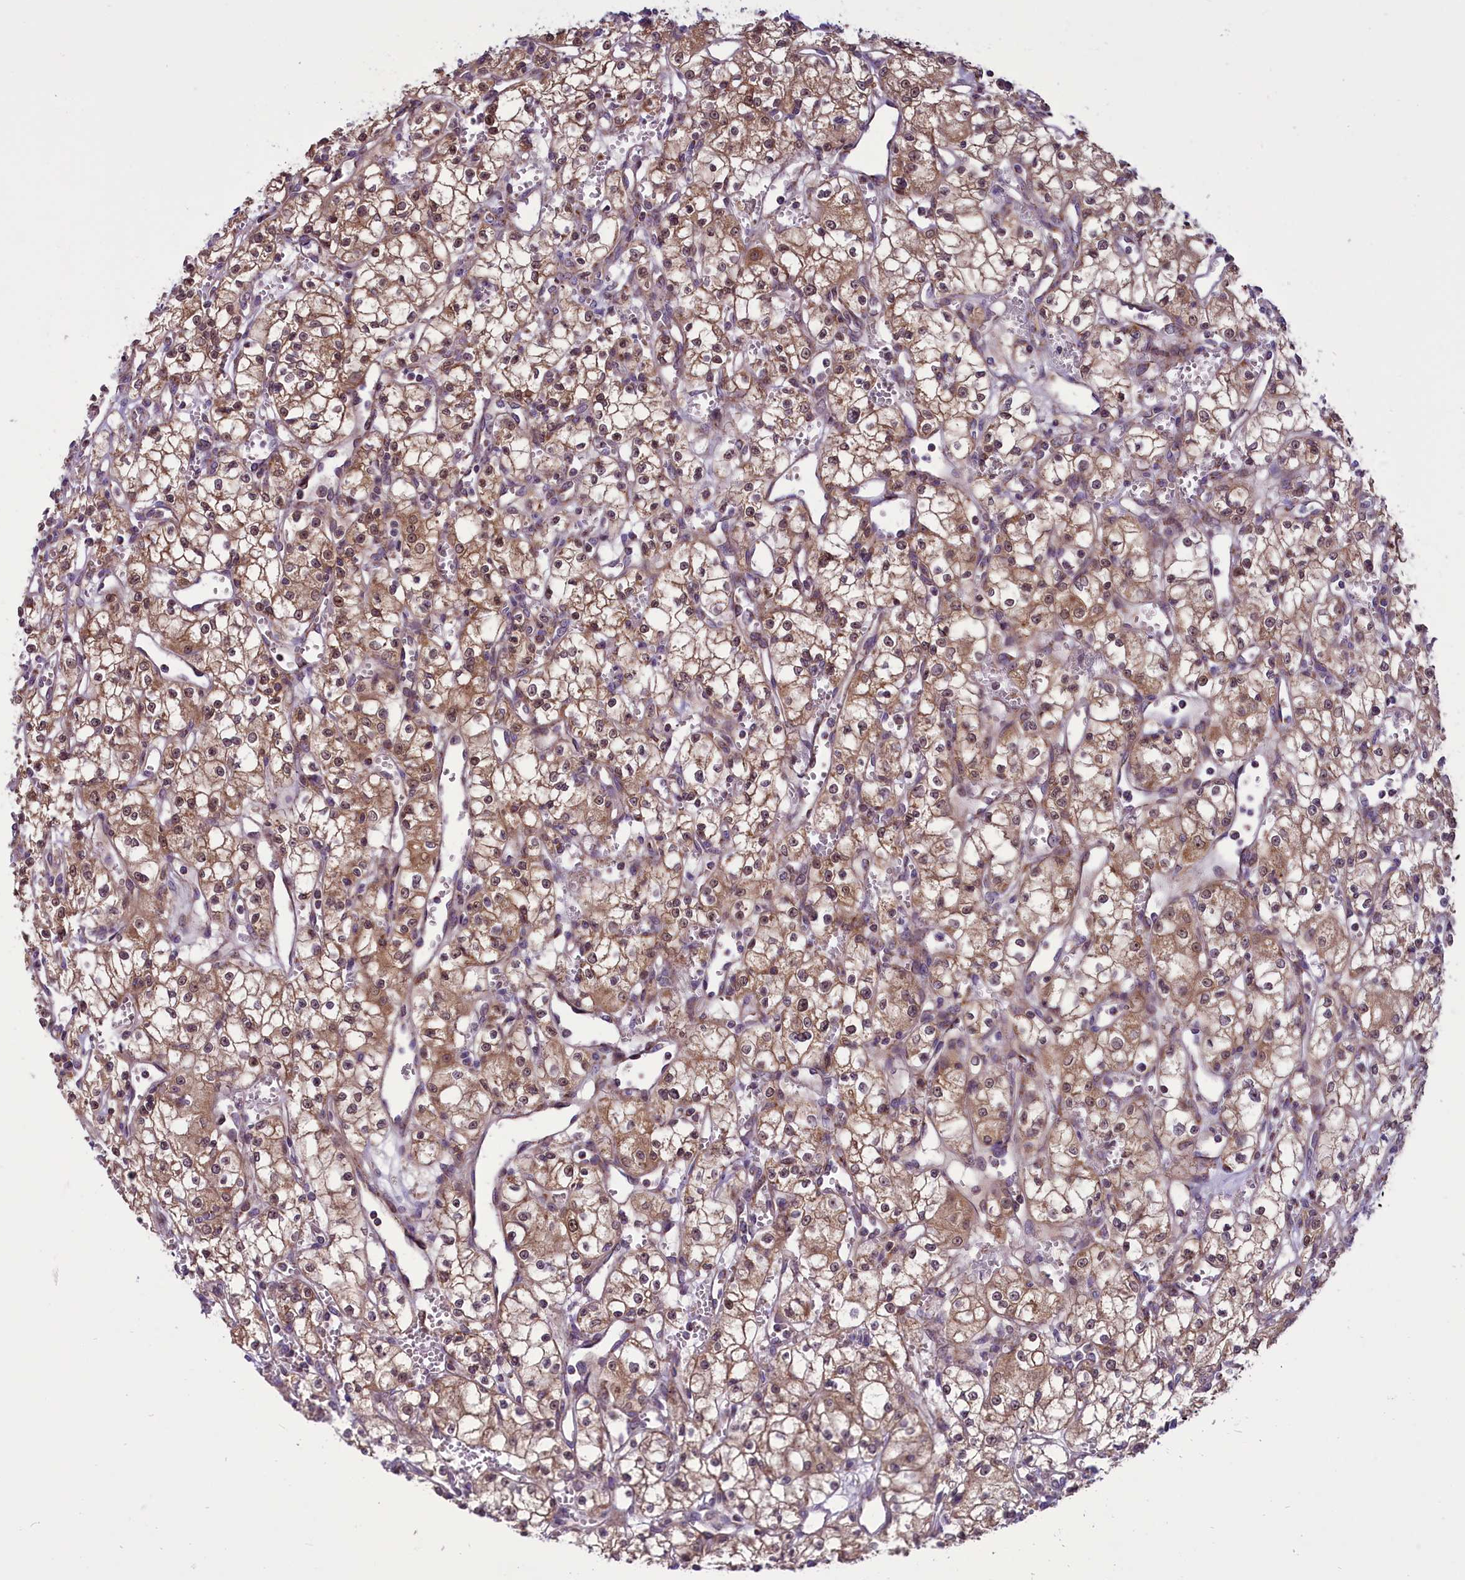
{"staining": {"intensity": "moderate", "quantity": ">75%", "location": "cytoplasmic/membranous,nuclear"}, "tissue": "renal cancer", "cell_type": "Tumor cells", "image_type": "cancer", "snomed": [{"axis": "morphology", "description": "Adenocarcinoma, NOS"}, {"axis": "topography", "description": "Kidney"}], "caption": "High-power microscopy captured an IHC image of adenocarcinoma (renal), revealing moderate cytoplasmic/membranous and nuclear expression in approximately >75% of tumor cells.", "gene": "GLRX5", "patient": {"sex": "male", "age": 59}}